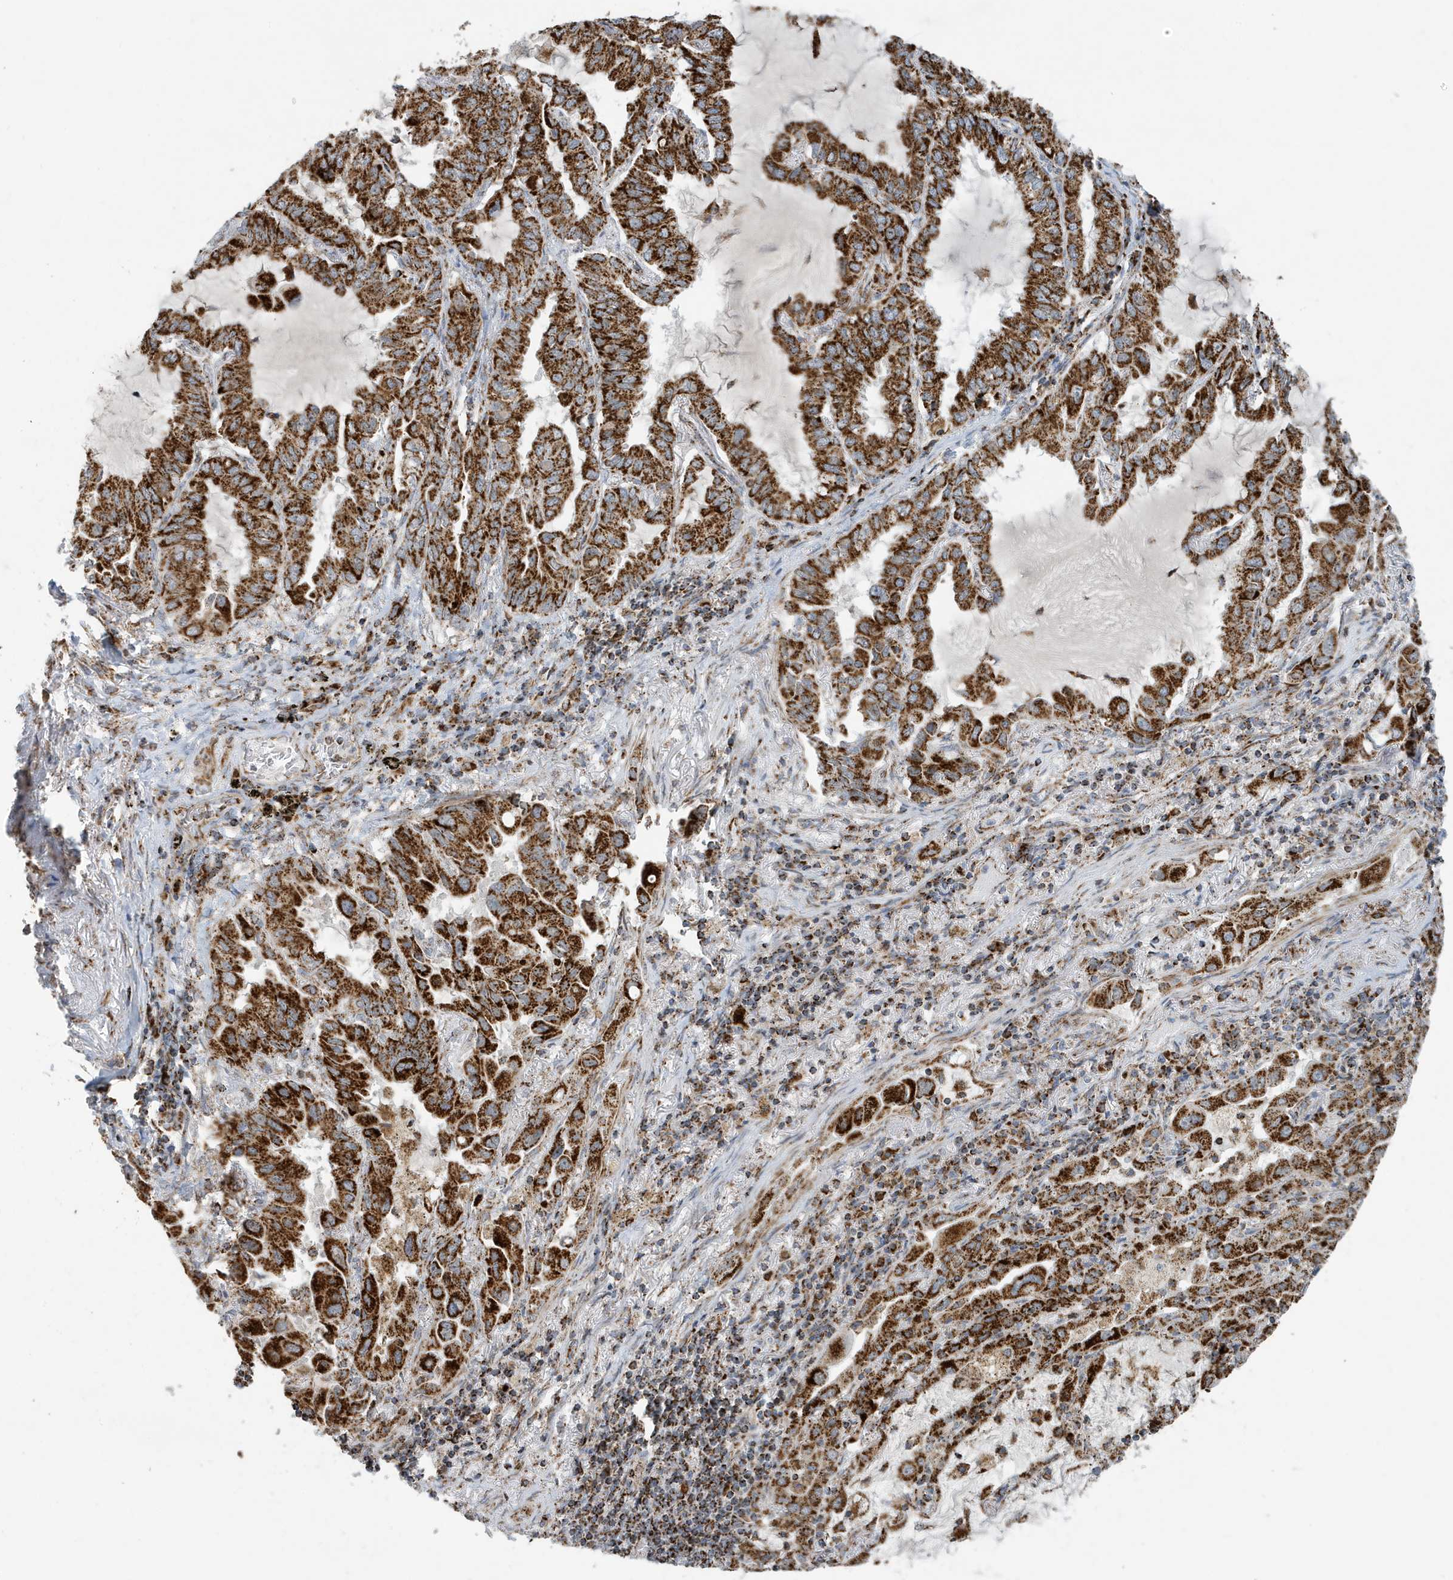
{"staining": {"intensity": "strong", "quantity": ">75%", "location": "cytoplasmic/membranous"}, "tissue": "lung cancer", "cell_type": "Tumor cells", "image_type": "cancer", "snomed": [{"axis": "morphology", "description": "Adenocarcinoma, NOS"}, {"axis": "topography", "description": "Lung"}], "caption": "Protein analysis of lung adenocarcinoma tissue displays strong cytoplasmic/membranous staining in approximately >75% of tumor cells. The protein is shown in brown color, while the nuclei are stained blue.", "gene": "MAN1A1", "patient": {"sex": "male", "age": 64}}